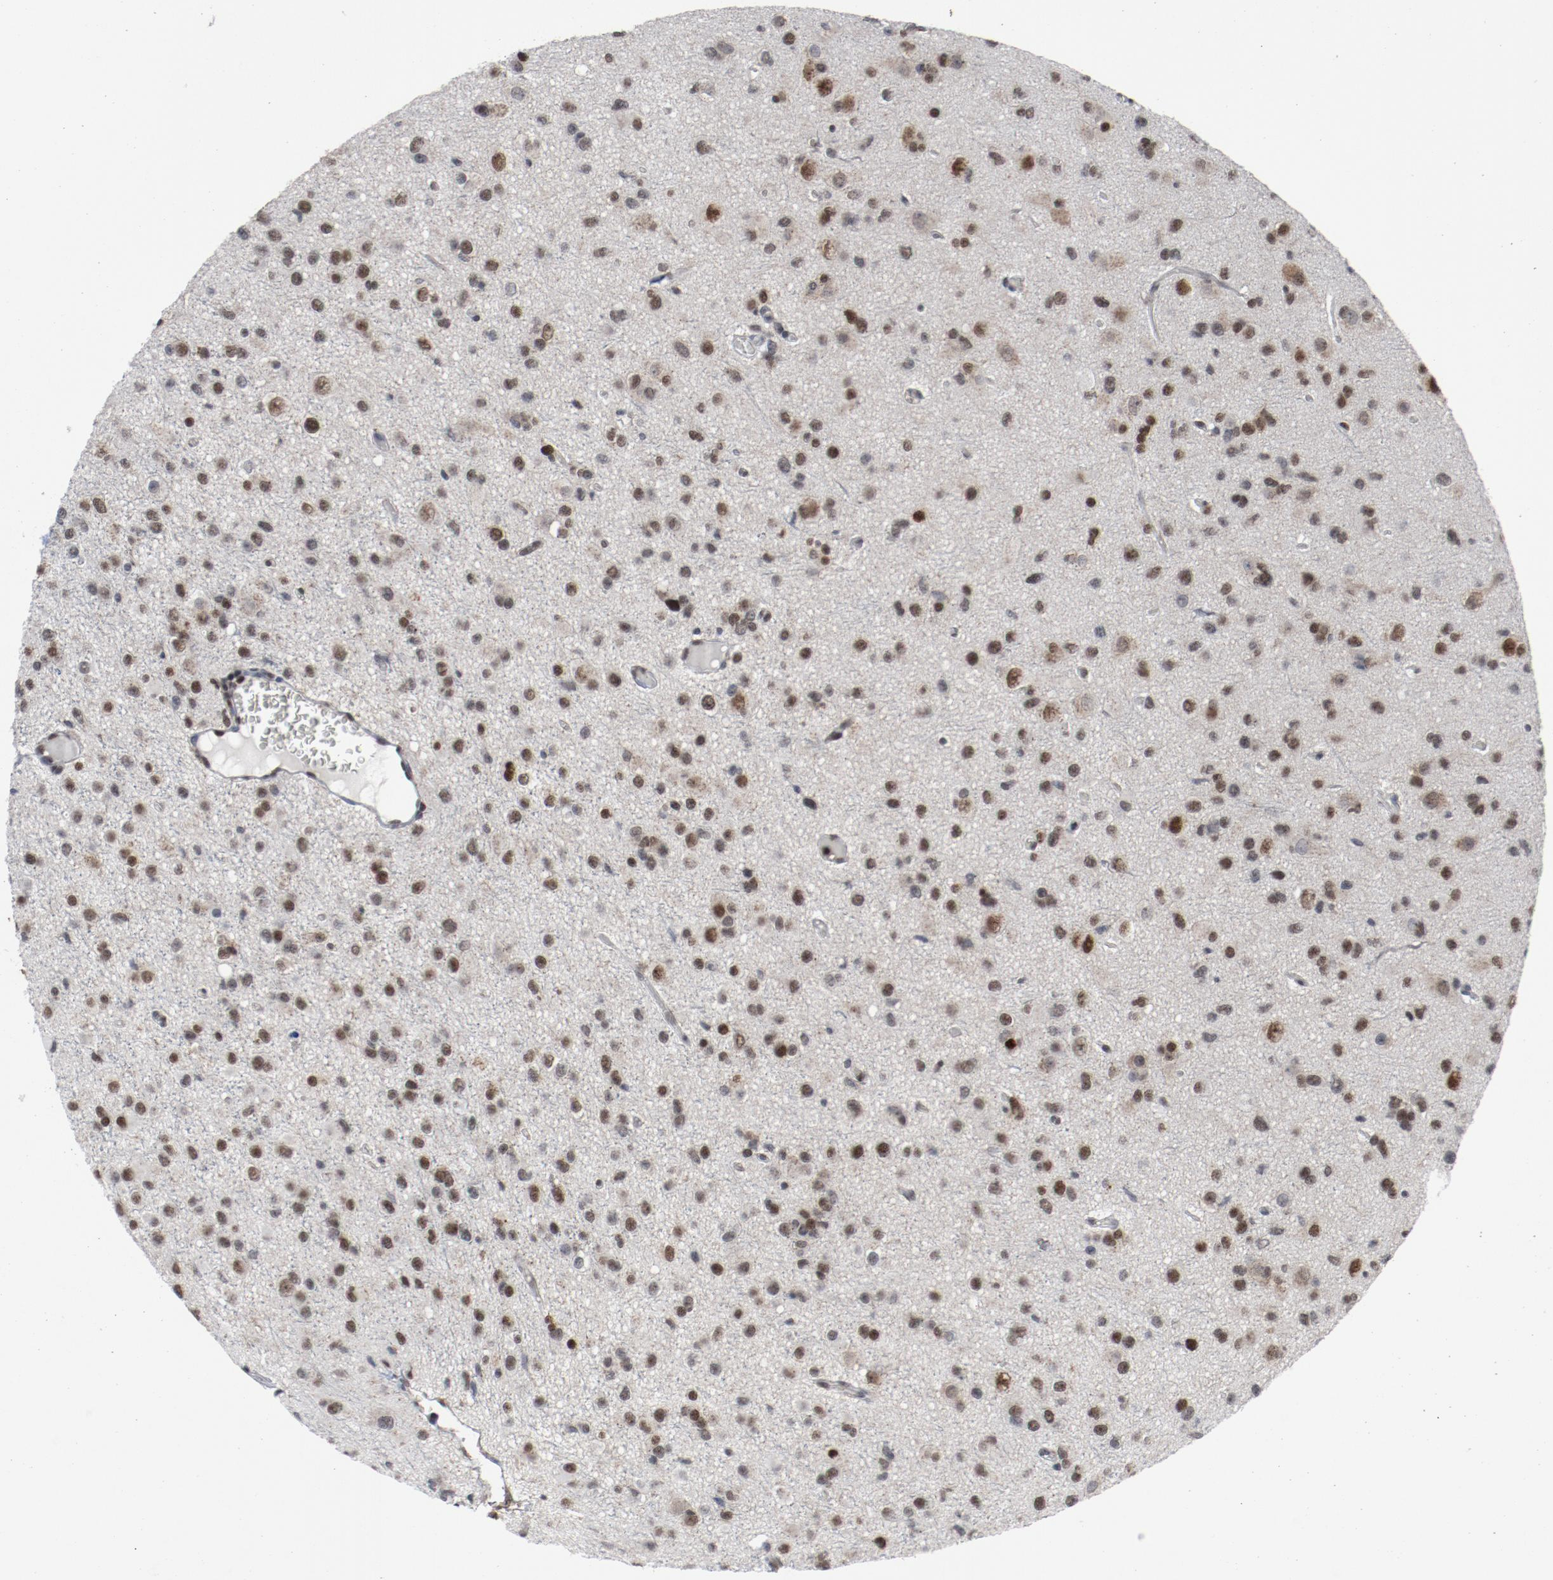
{"staining": {"intensity": "strong", "quantity": ">75%", "location": "nuclear"}, "tissue": "glioma", "cell_type": "Tumor cells", "image_type": "cancer", "snomed": [{"axis": "morphology", "description": "Glioma, malignant, Low grade"}, {"axis": "topography", "description": "Brain"}], "caption": "Immunohistochemistry (IHC) (DAB (3,3'-diaminobenzidine)) staining of low-grade glioma (malignant) demonstrates strong nuclear protein expression in about >75% of tumor cells. The staining is performed using DAB (3,3'-diaminobenzidine) brown chromogen to label protein expression. The nuclei are counter-stained blue using hematoxylin.", "gene": "JMJD6", "patient": {"sex": "male", "age": 42}}